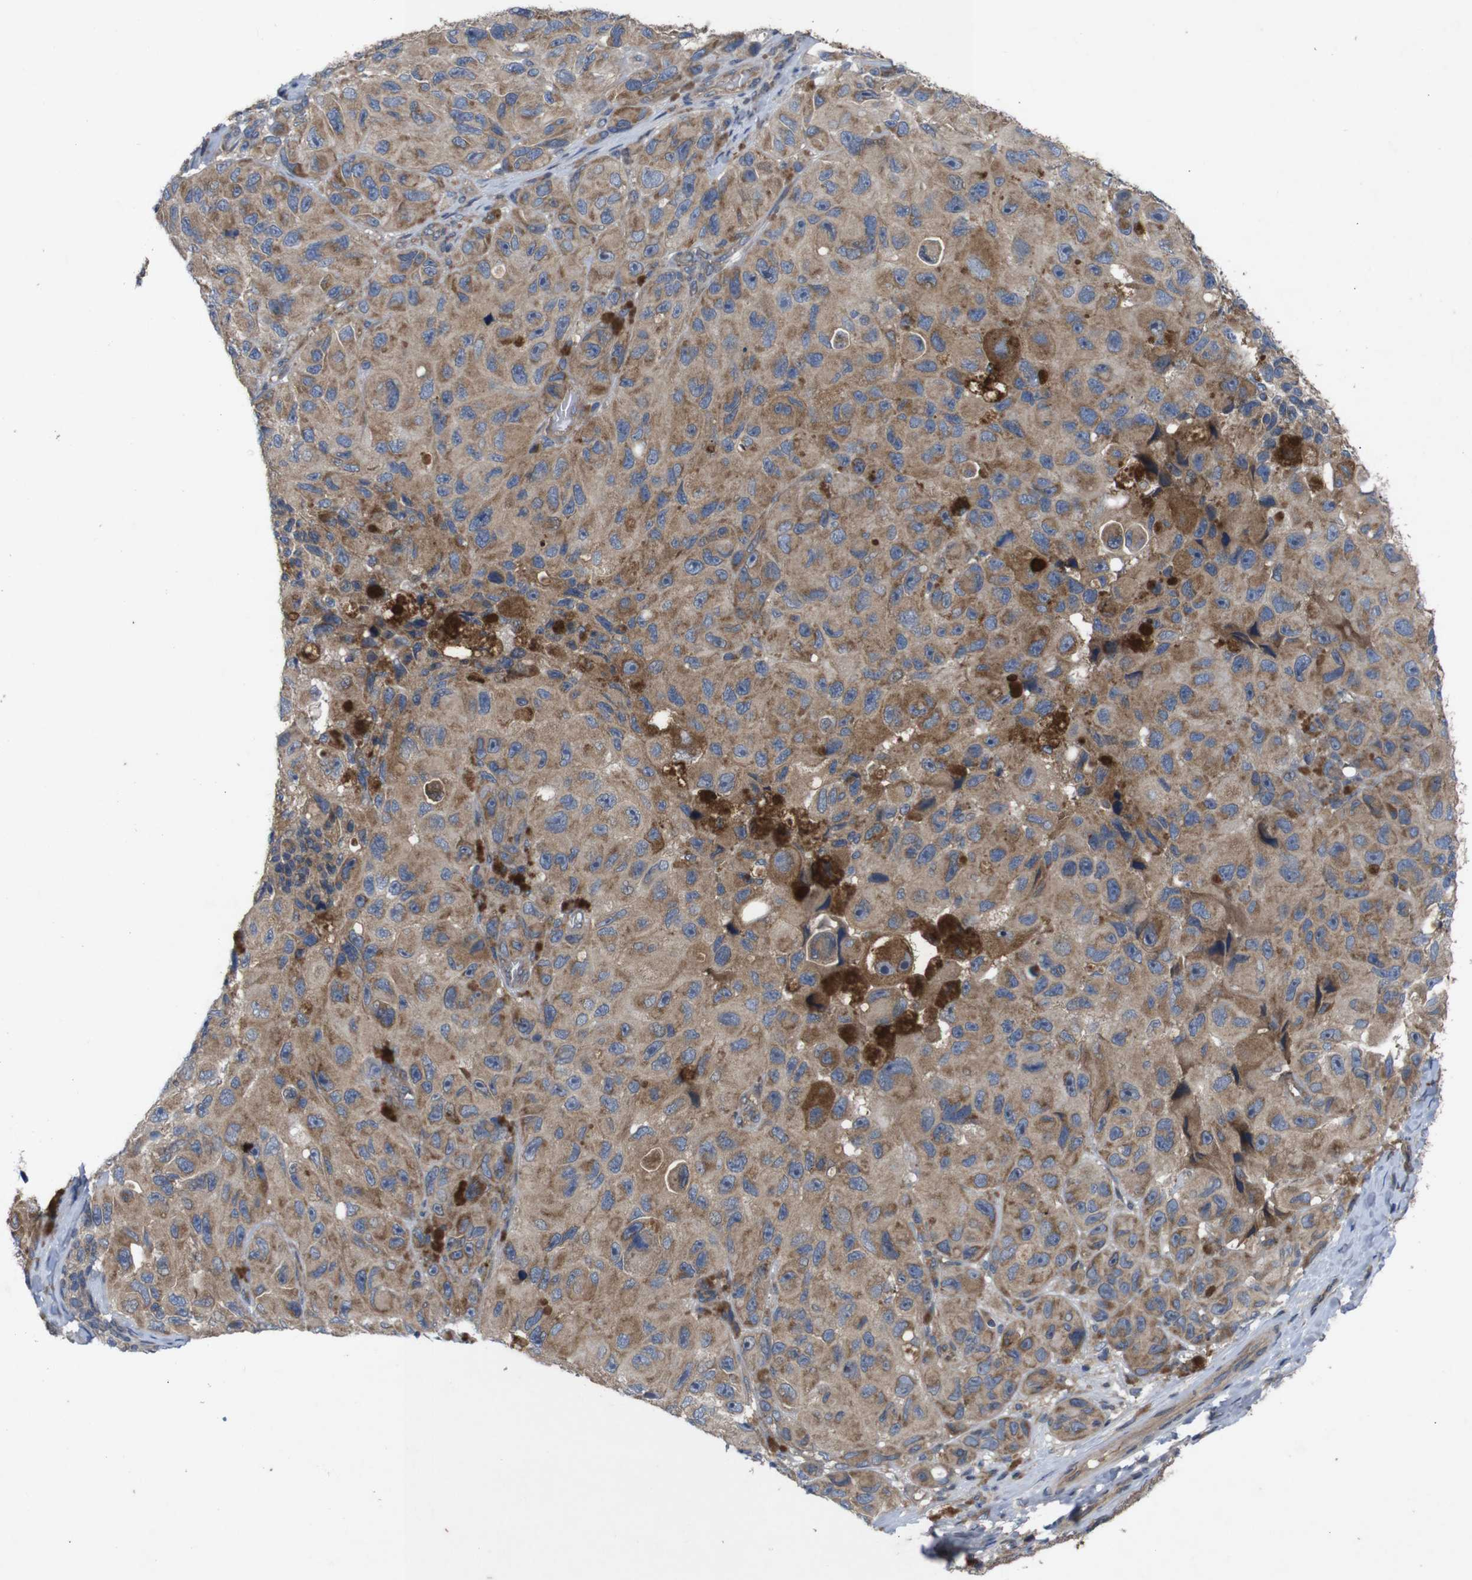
{"staining": {"intensity": "moderate", "quantity": ">75%", "location": "cytoplasmic/membranous"}, "tissue": "melanoma", "cell_type": "Tumor cells", "image_type": "cancer", "snomed": [{"axis": "morphology", "description": "Malignant melanoma, NOS"}, {"axis": "topography", "description": "Skin"}], "caption": "Tumor cells display medium levels of moderate cytoplasmic/membranous staining in approximately >75% of cells in human malignant melanoma. Nuclei are stained in blue.", "gene": "PTPN1", "patient": {"sex": "female", "age": 73}}